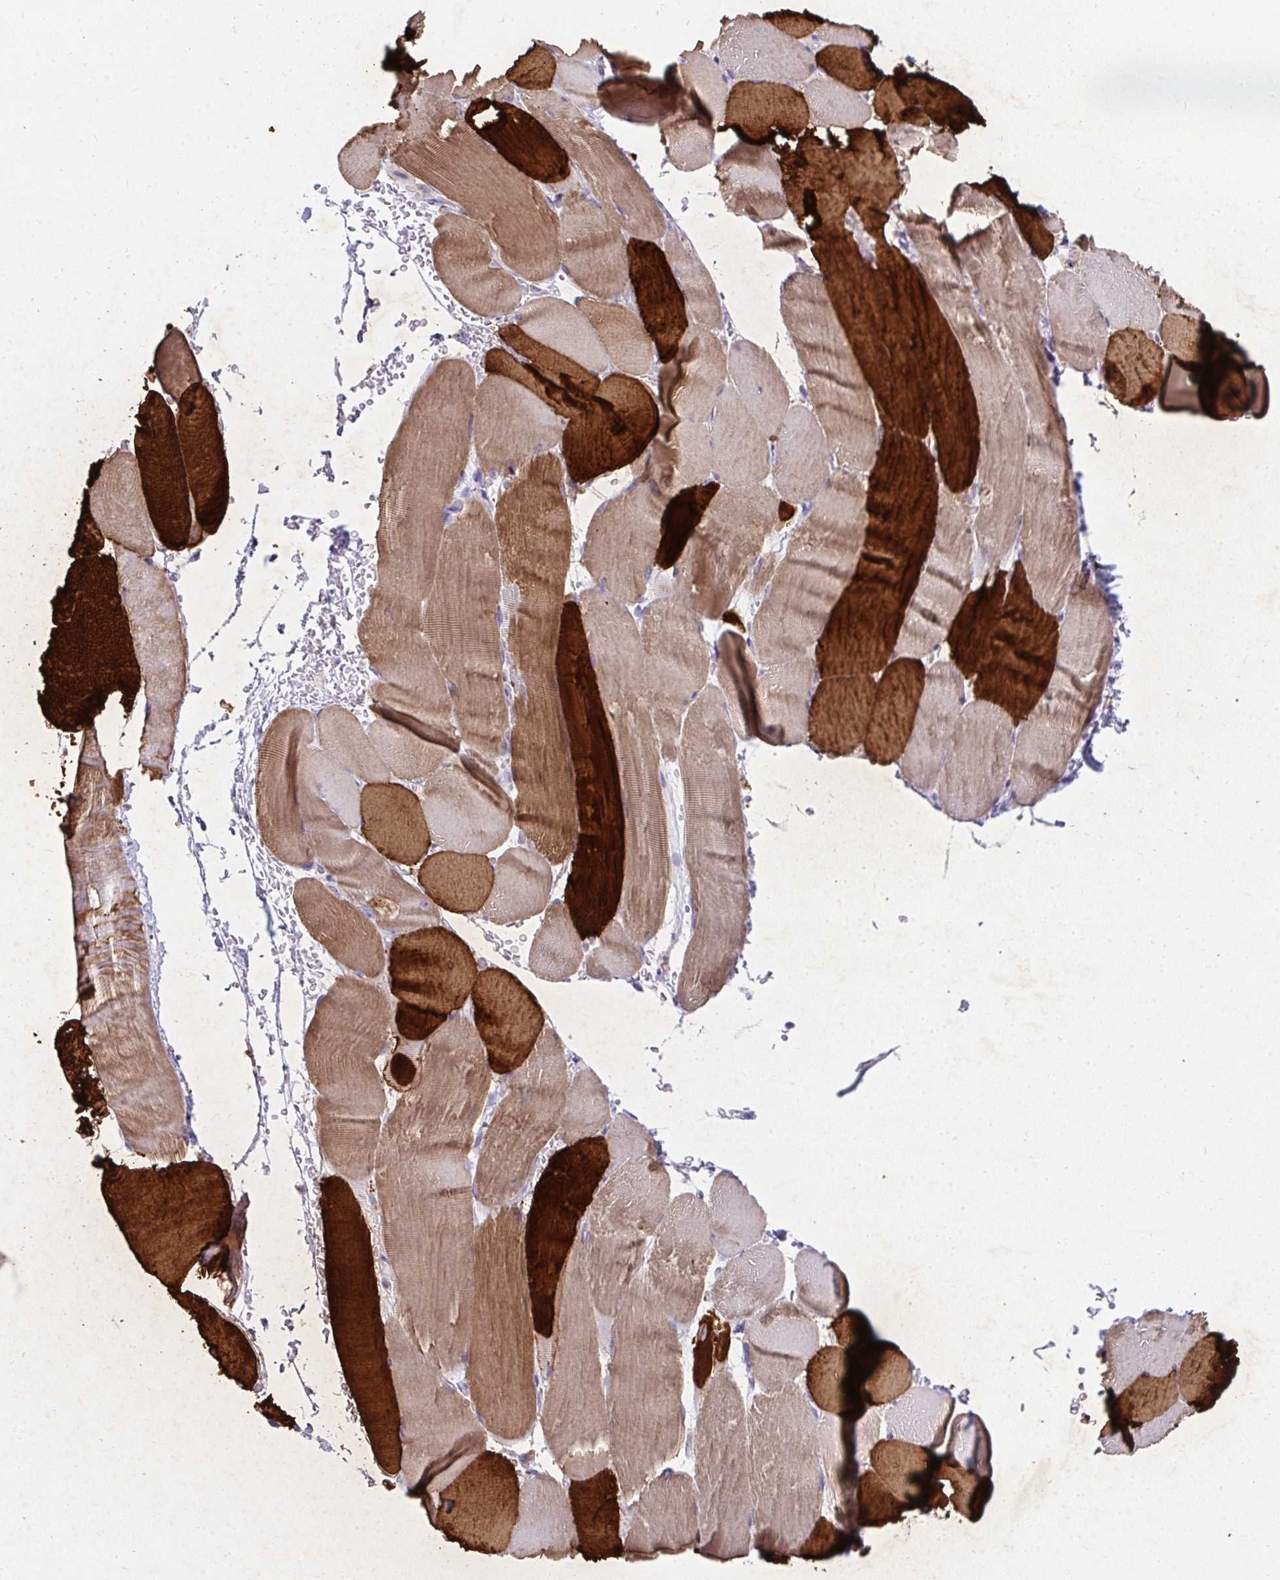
{"staining": {"intensity": "strong", "quantity": "25%-75%", "location": "cytoplasmic/membranous"}, "tissue": "skeletal muscle", "cell_type": "Myocytes", "image_type": "normal", "snomed": [{"axis": "morphology", "description": "Normal tissue, NOS"}, {"axis": "topography", "description": "Skeletal muscle"}], "caption": "IHC staining of unremarkable skeletal muscle, which reveals high levels of strong cytoplasmic/membranous staining in approximately 25%-75% of myocytes indicating strong cytoplasmic/membranous protein staining. The staining was performed using DAB (brown) for protein detection and nuclei were counterstained in hematoxylin (blue).", "gene": "TNNT1", "patient": {"sex": "female", "age": 37}}